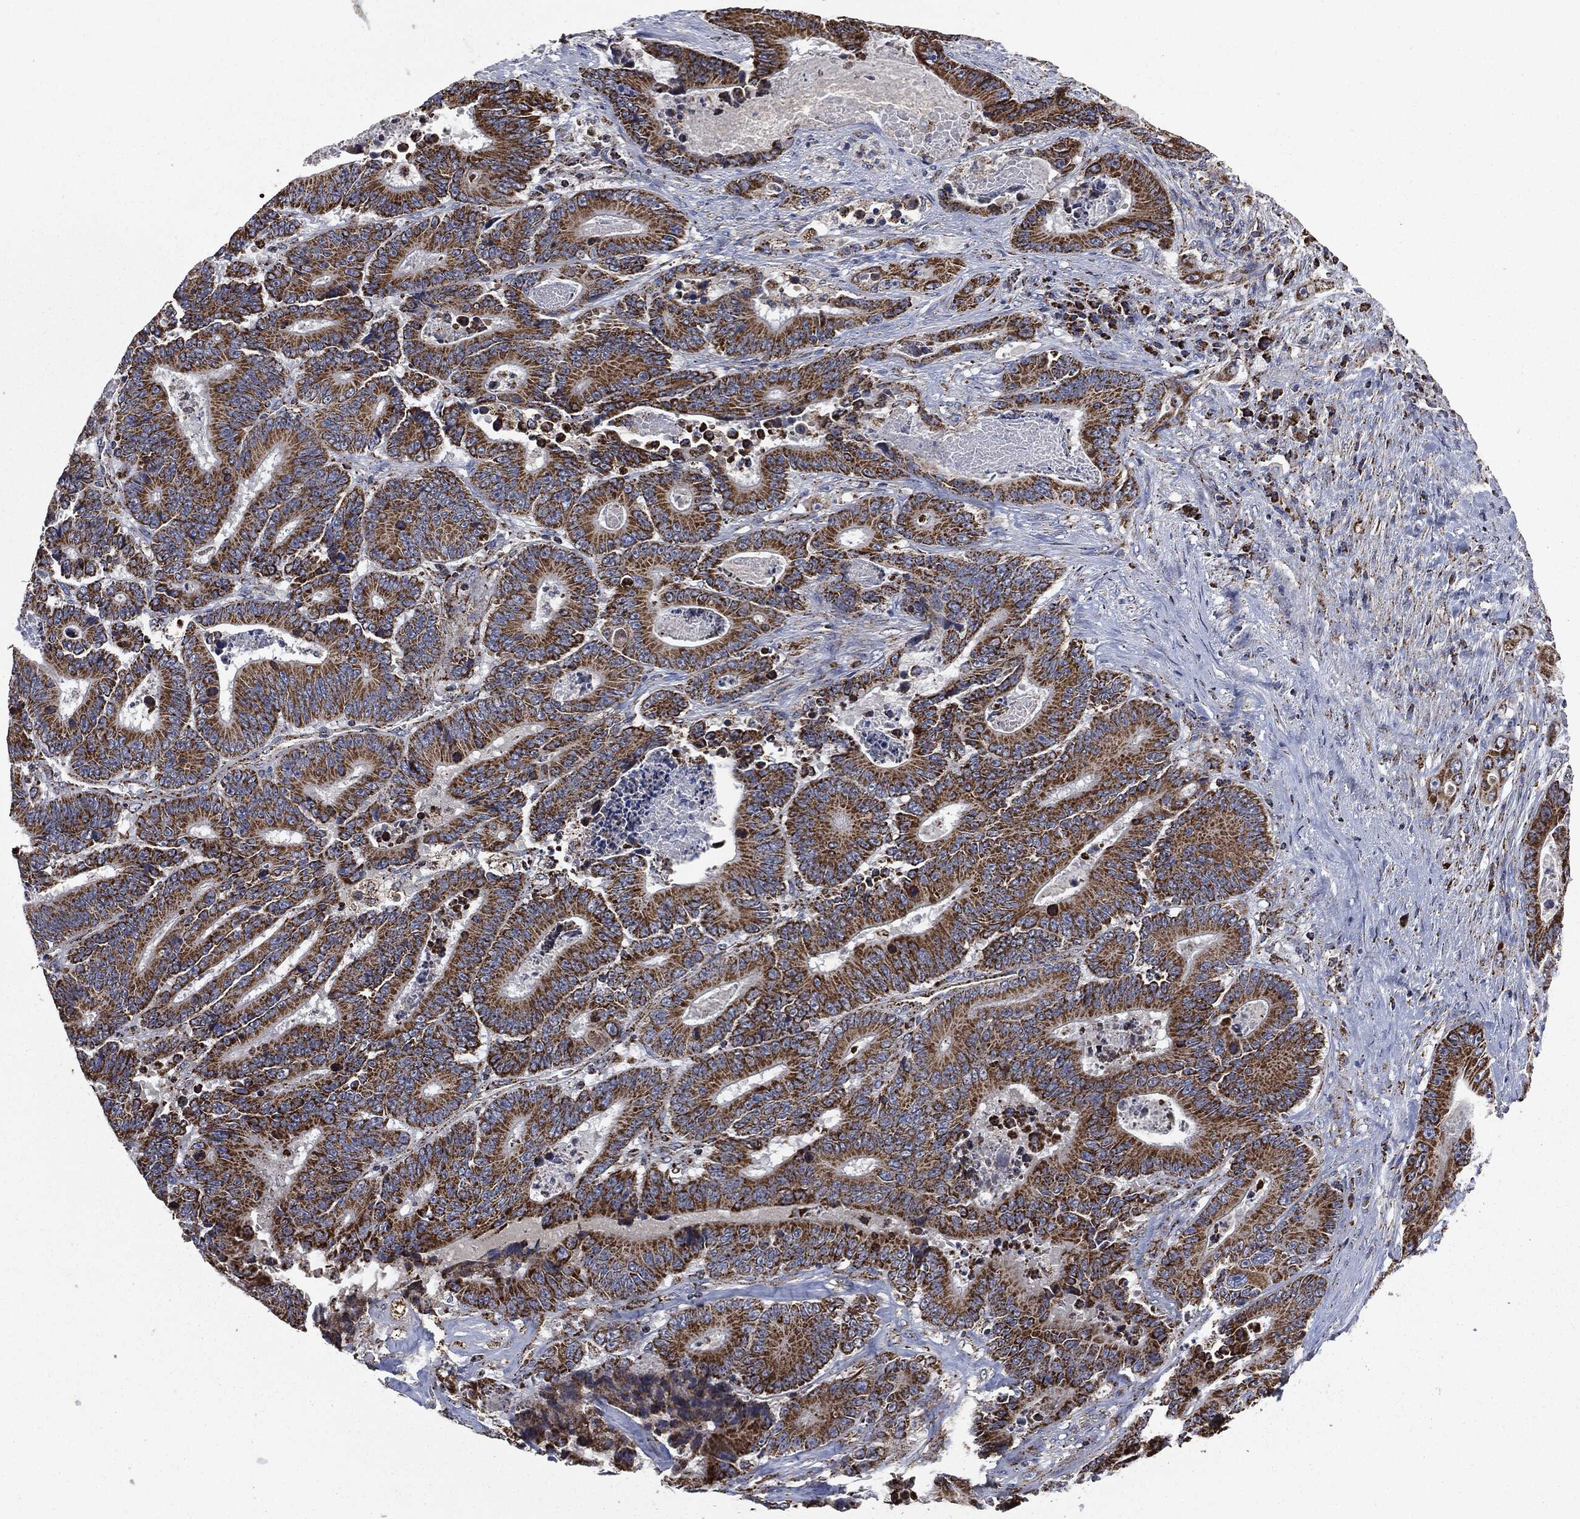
{"staining": {"intensity": "strong", "quantity": ">75%", "location": "cytoplasmic/membranous"}, "tissue": "colorectal cancer", "cell_type": "Tumor cells", "image_type": "cancer", "snomed": [{"axis": "morphology", "description": "Adenocarcinoma, NOS"}, {"axis": "topography", "description": "Colon"}], "caption": "Immunohistochemistry (DAB) staining of human adenocarcinoma (colorectal) reveals strong cytoplasmic/membranous protein staining in about >75% of tumor cells.", "gene": "RYK", "patient": {"sex": "male", "age": 83}}